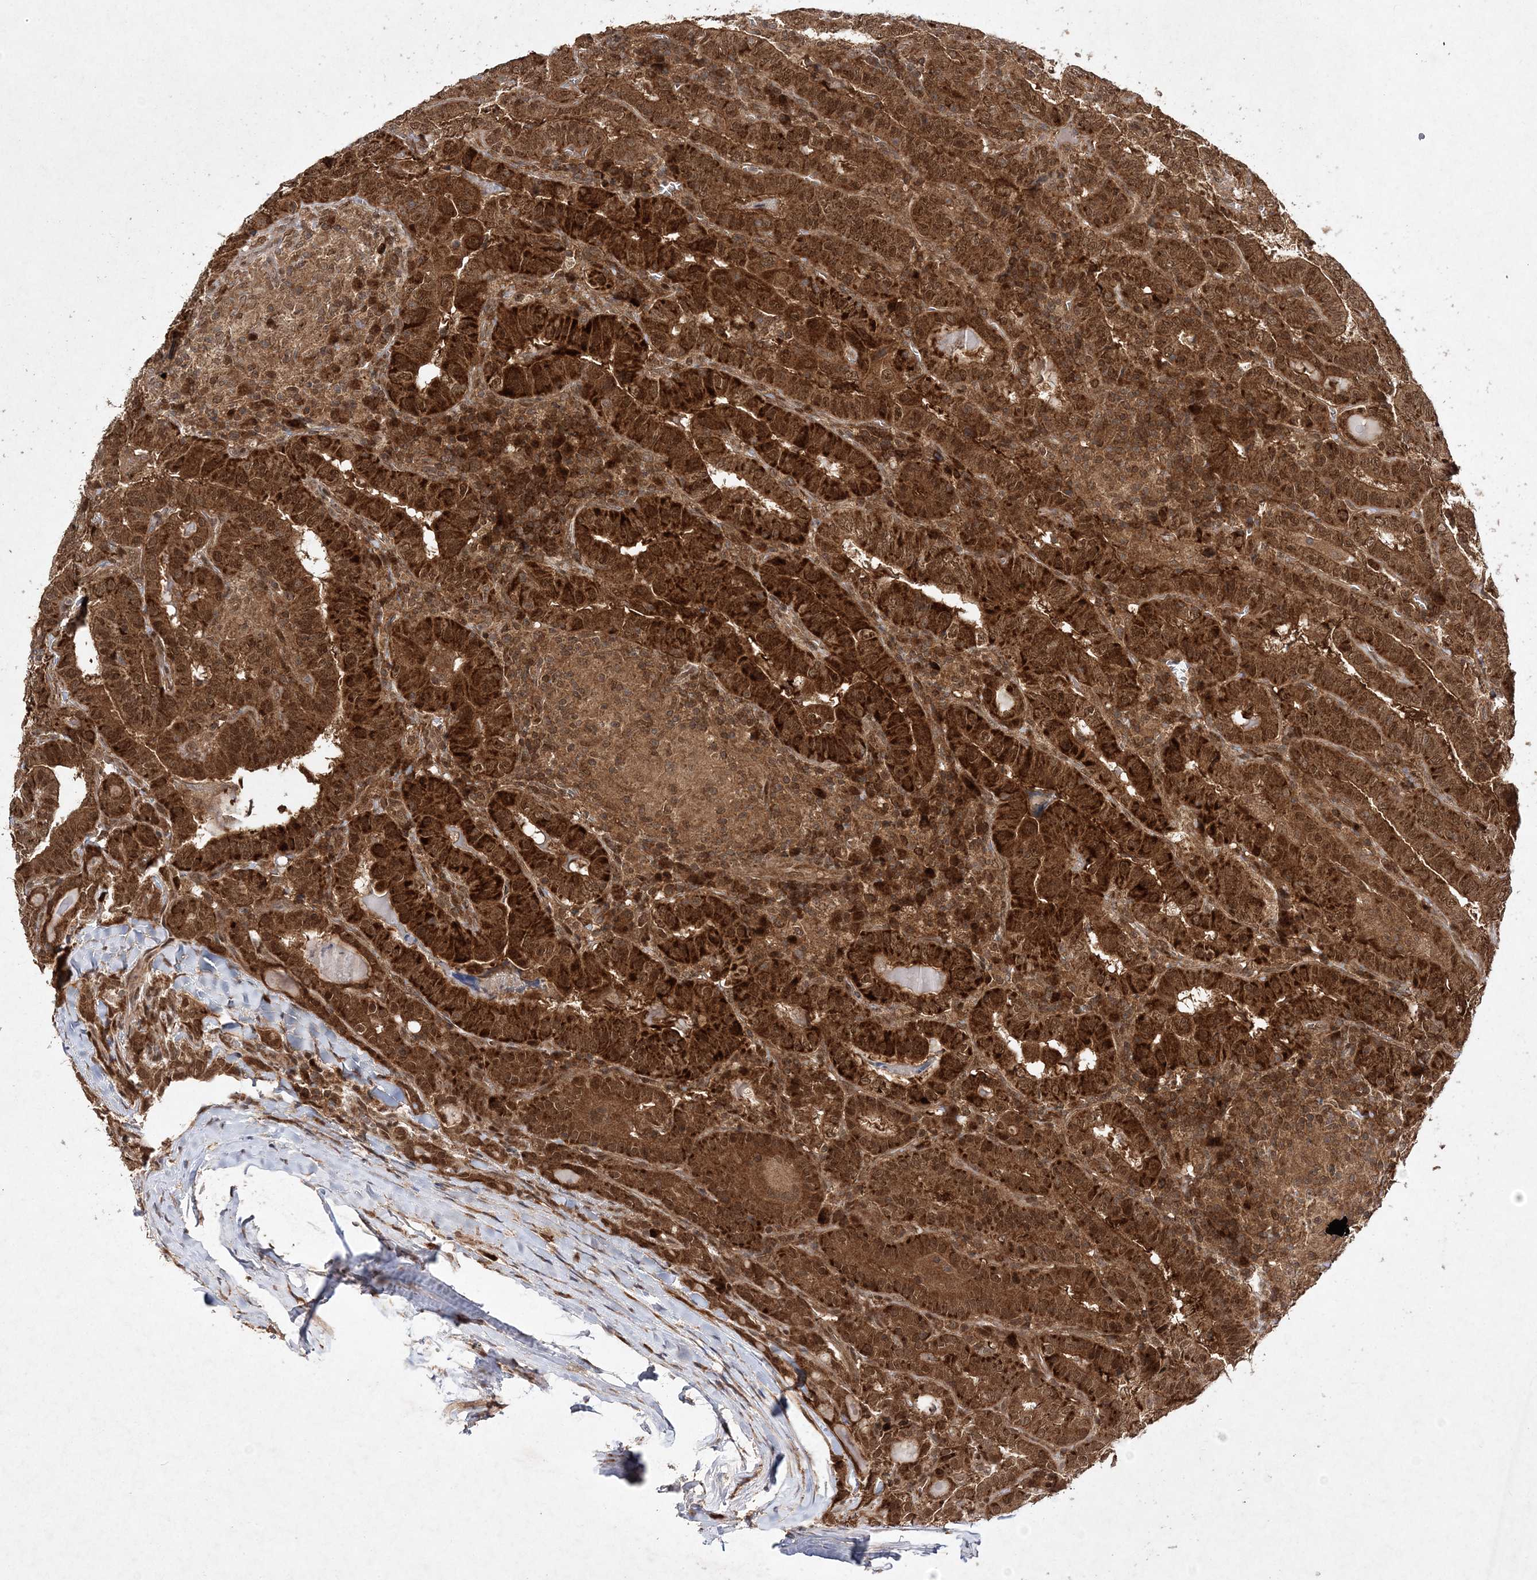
{"staining": {"intensity": "strong", "quantity": ">75%", "location": "cytoplasmic/membranous"}, "tissue": "thyroid cancer", "cell_type": "Tumor cells", "image_type": "cancer", "snomed": [{"axis": "morphology", "description": "Papillary adenocarcinoma, NOS"}, {"axis": "topography", "description": "Thyroid gland"}], "caption": "DAB immunohistochemical staining of human thyroid papillary adenocarcinoma exhibits strong cytoplasmic/membranous protein expression in approximately >75% of tumor cells.", "gene": "NIF3L1", "patient": {"sex": "female", "age": 72}}